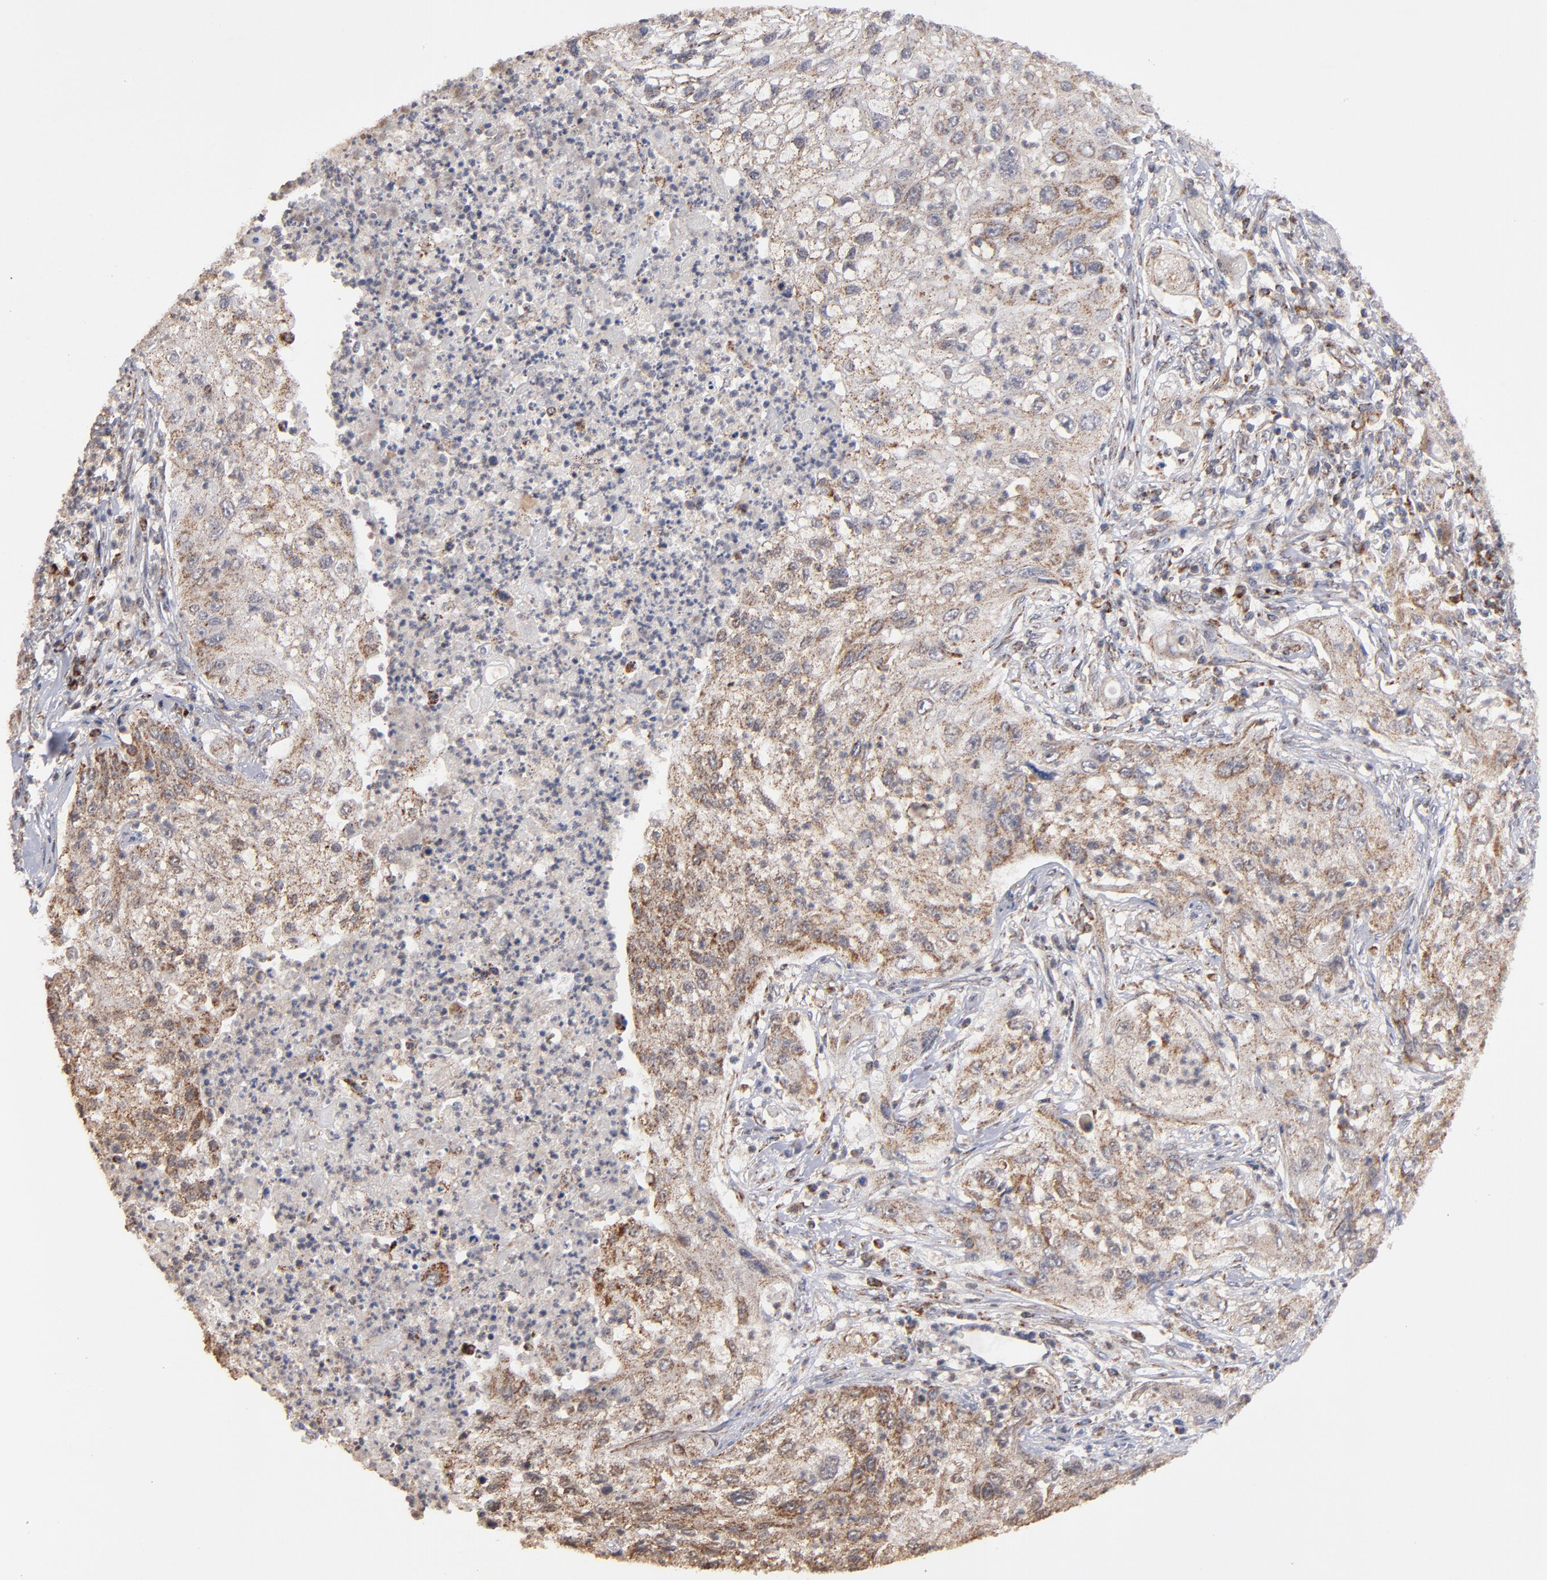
{"staining": {"intensity": "weak", "quantity": ">75%", "location": "cytoplasmic/membranous"}, "tissue": "lung cancer", "cell_type": "Tumor cells", "image_type": "cancer", "snomed": [{"axis": "morphology", "description": "Inflammation, NOS"}, {"axis": "morphology", "description": "Squamous cell carcinoma, NOS"}, {"axis": "topography", "description": "Lymph node"}, {"axis": "topography", "description": "Soft tissue"}, {"axis": "topography", "description": "Lung"}], "caption": "Brown immunohistochemical staining in human lung cancer displays weak cytoplasmic/membranous positivity in about >75% of tumor cells.", "gene": "MIPOL1", "patient": {"sex": "male", "age": 66}}